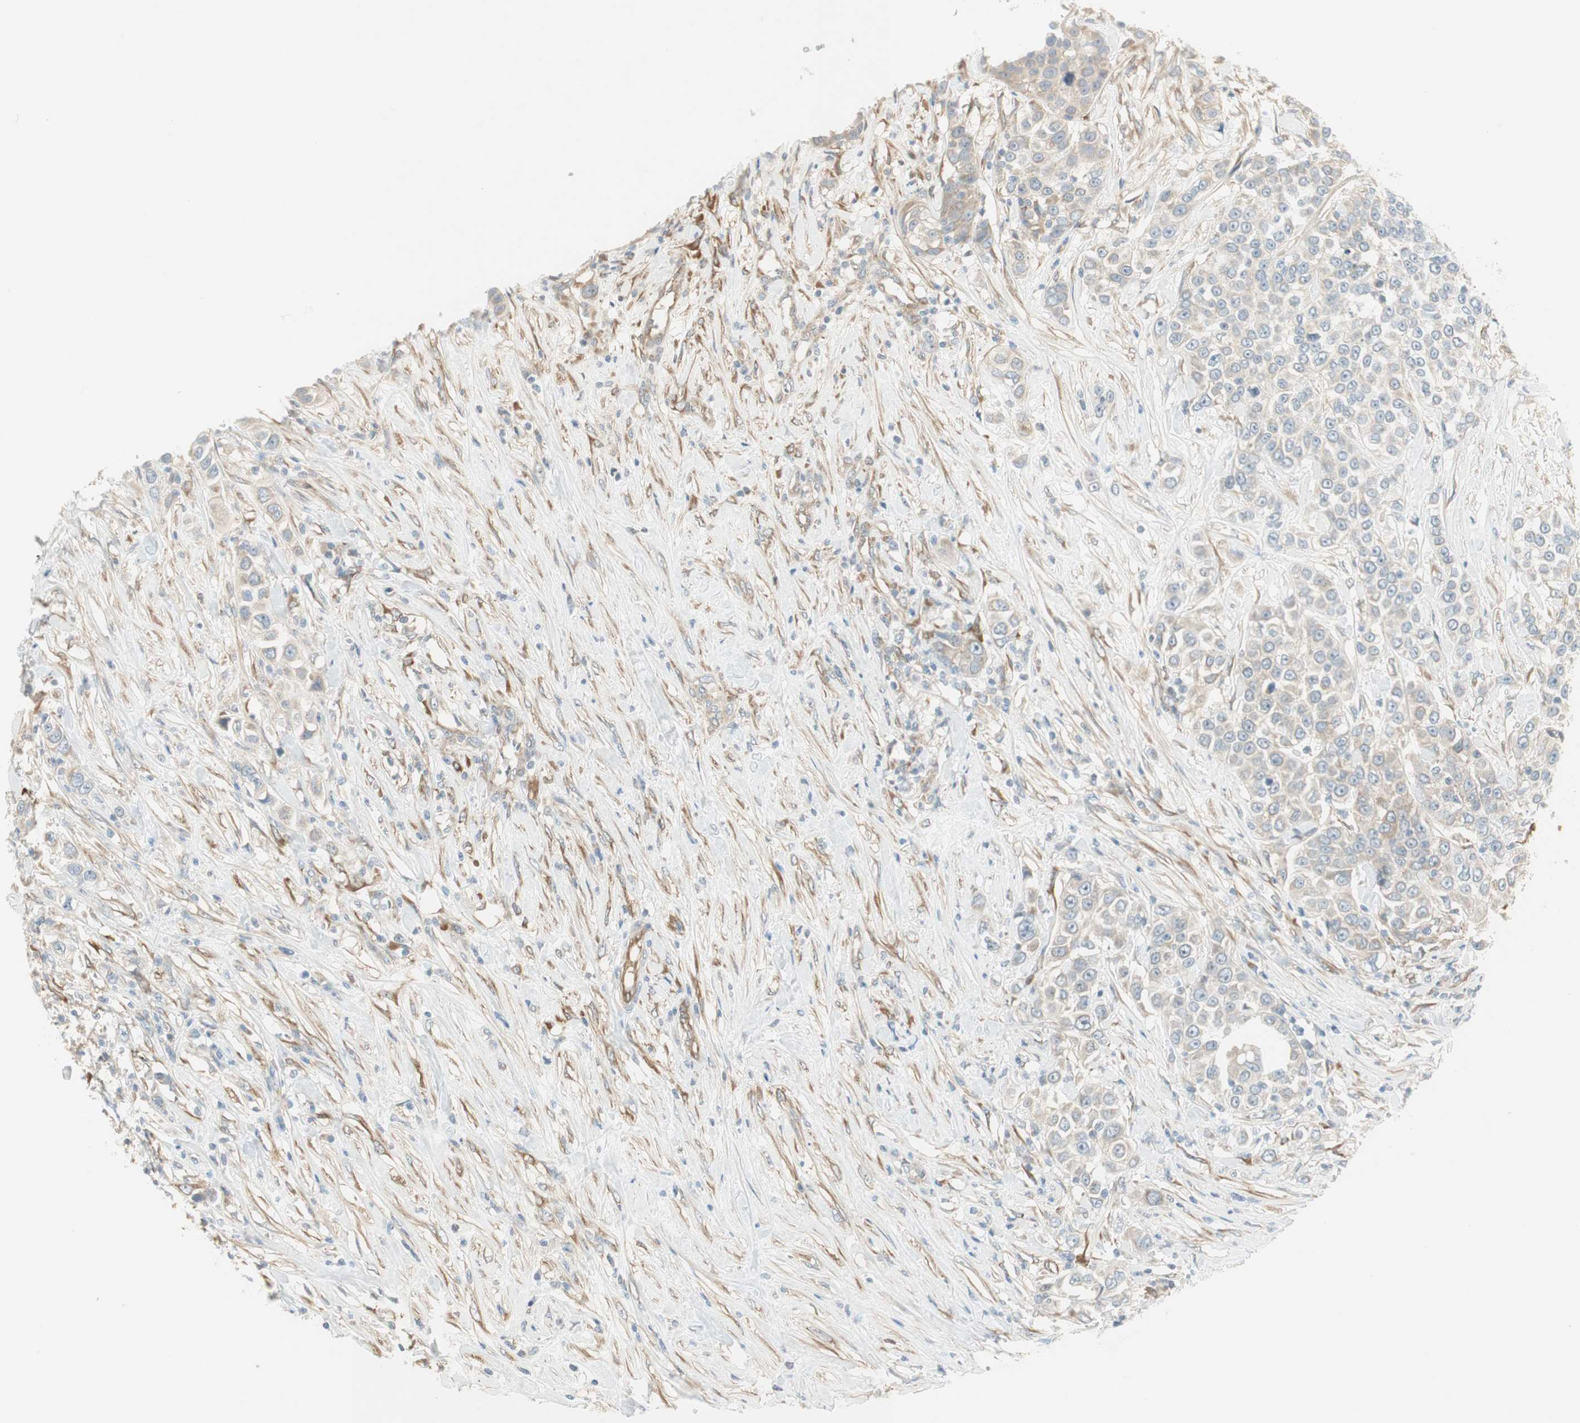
{"staining": {"intensity": "weak", "quantity": "25%-75%", "location": "cytoplasmic/membranous"}, "tissue": "urothelial cancer", "cell_type": "Tumor cells", "image_type": "cancer", "snomed": [{"axis": "morphology", "description": "Urothelial carcinoma, High grade"}, {"axis": "topography", "description": "Urinary bladder"}], "caption": "A micrograph showing weak cytoplasmic/membranous expression in approximately 25%-75% of tumor cells in urothelial cancer, as visualized by brown immunohistochemical staining.", "gene": "STON1-GTF2A1L", "patient": {"sex": "female", "age": 80}}